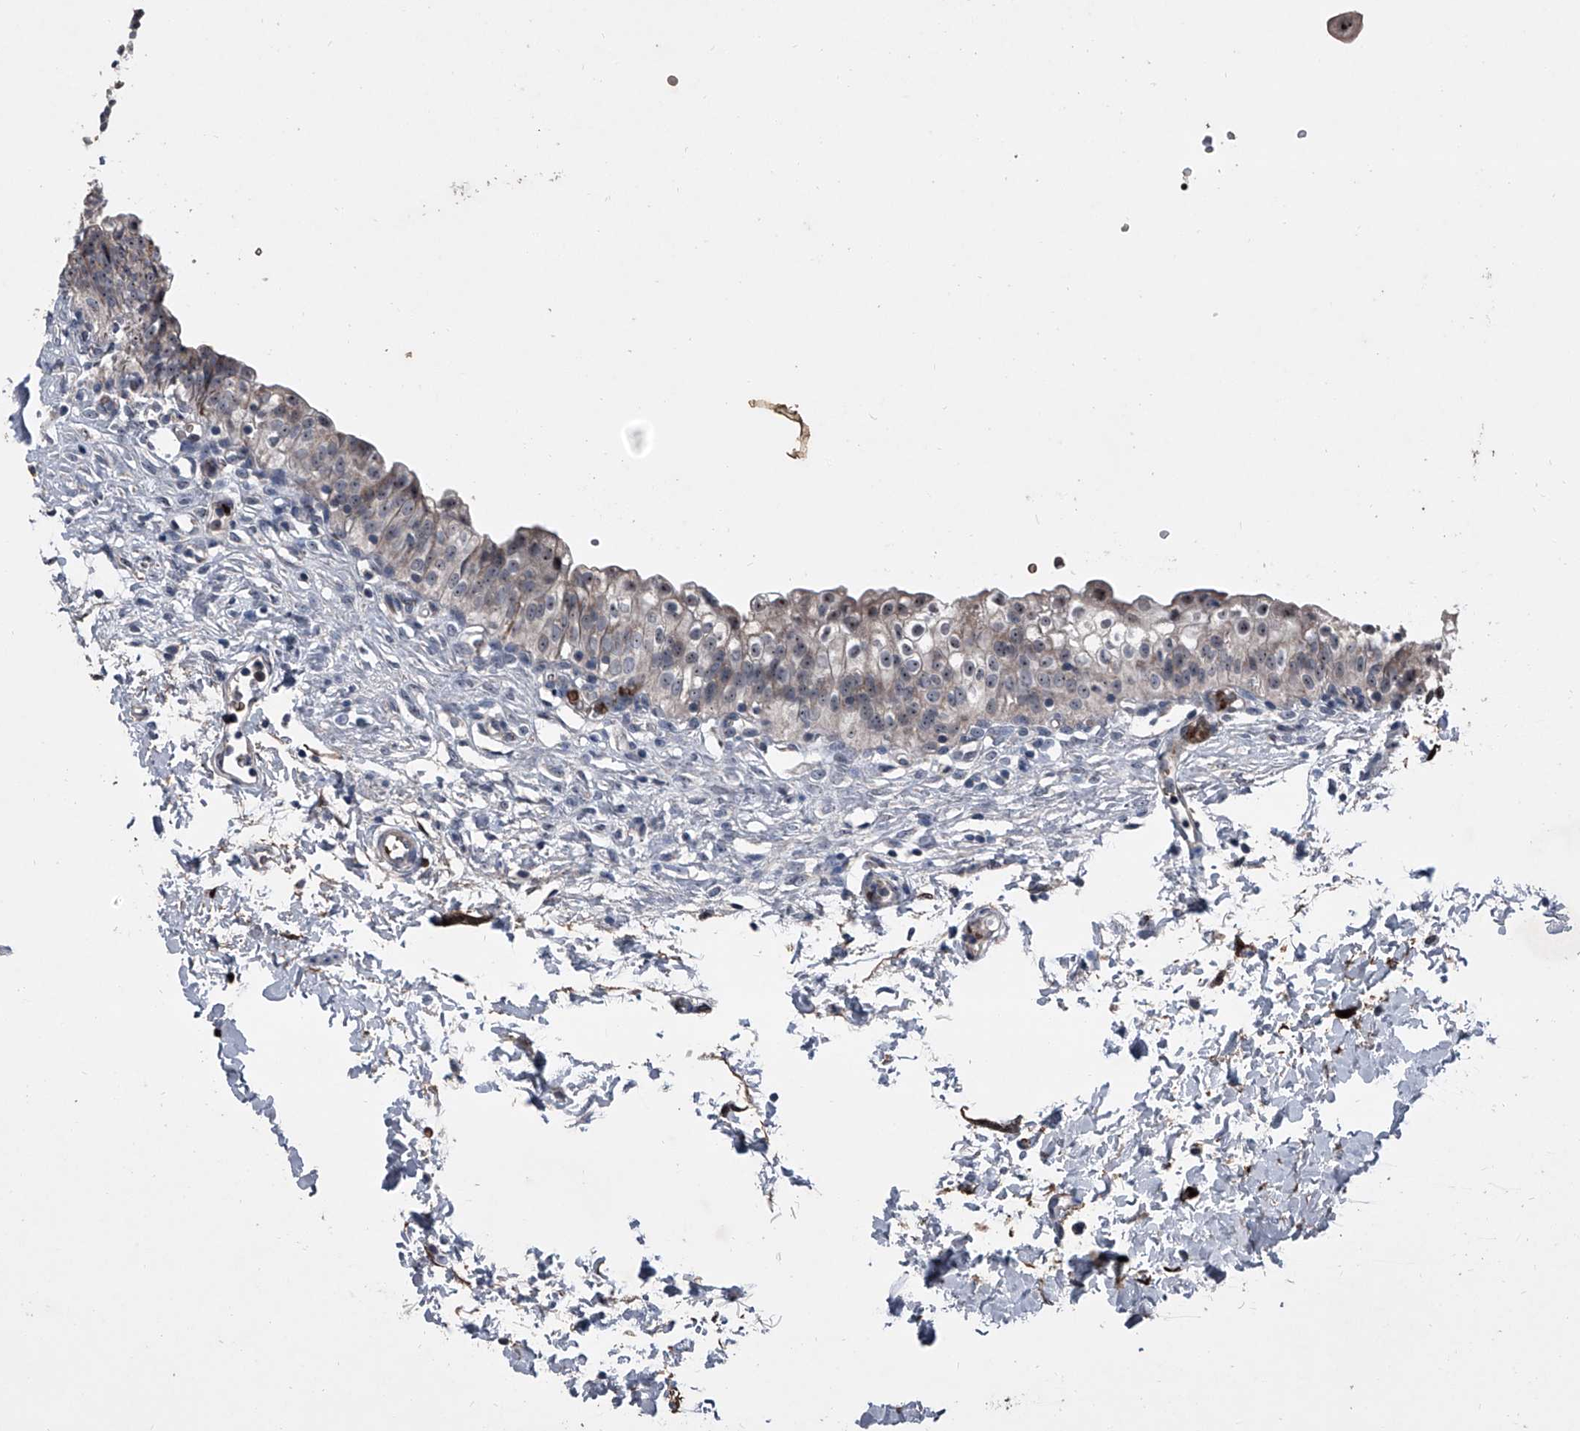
{"staining": {"intensity": "negative", "quantity": "none", "location": "none"}, "tissue": "urinary bladder", "cell_type": "Urothelial cells", "image_type": "normal", "snomed": [{"axis": "morphology", "description": "Normal tissue, NOS"}, {"axis": "topography", "description": "Urinary bladder"}], "caption": "Immunohistochemistry of normal urinary bladder reveals no positivity in urothelial cells. (Stains: DAB (3,3'-diaminobenzidine) immunohistochemistry (IHC) with hematoxylin counter stain, Microscopy: brightfield microscopy at high magnification).", "gene": "CEP85L", "patient": {"sex": "male", "age": 55}}